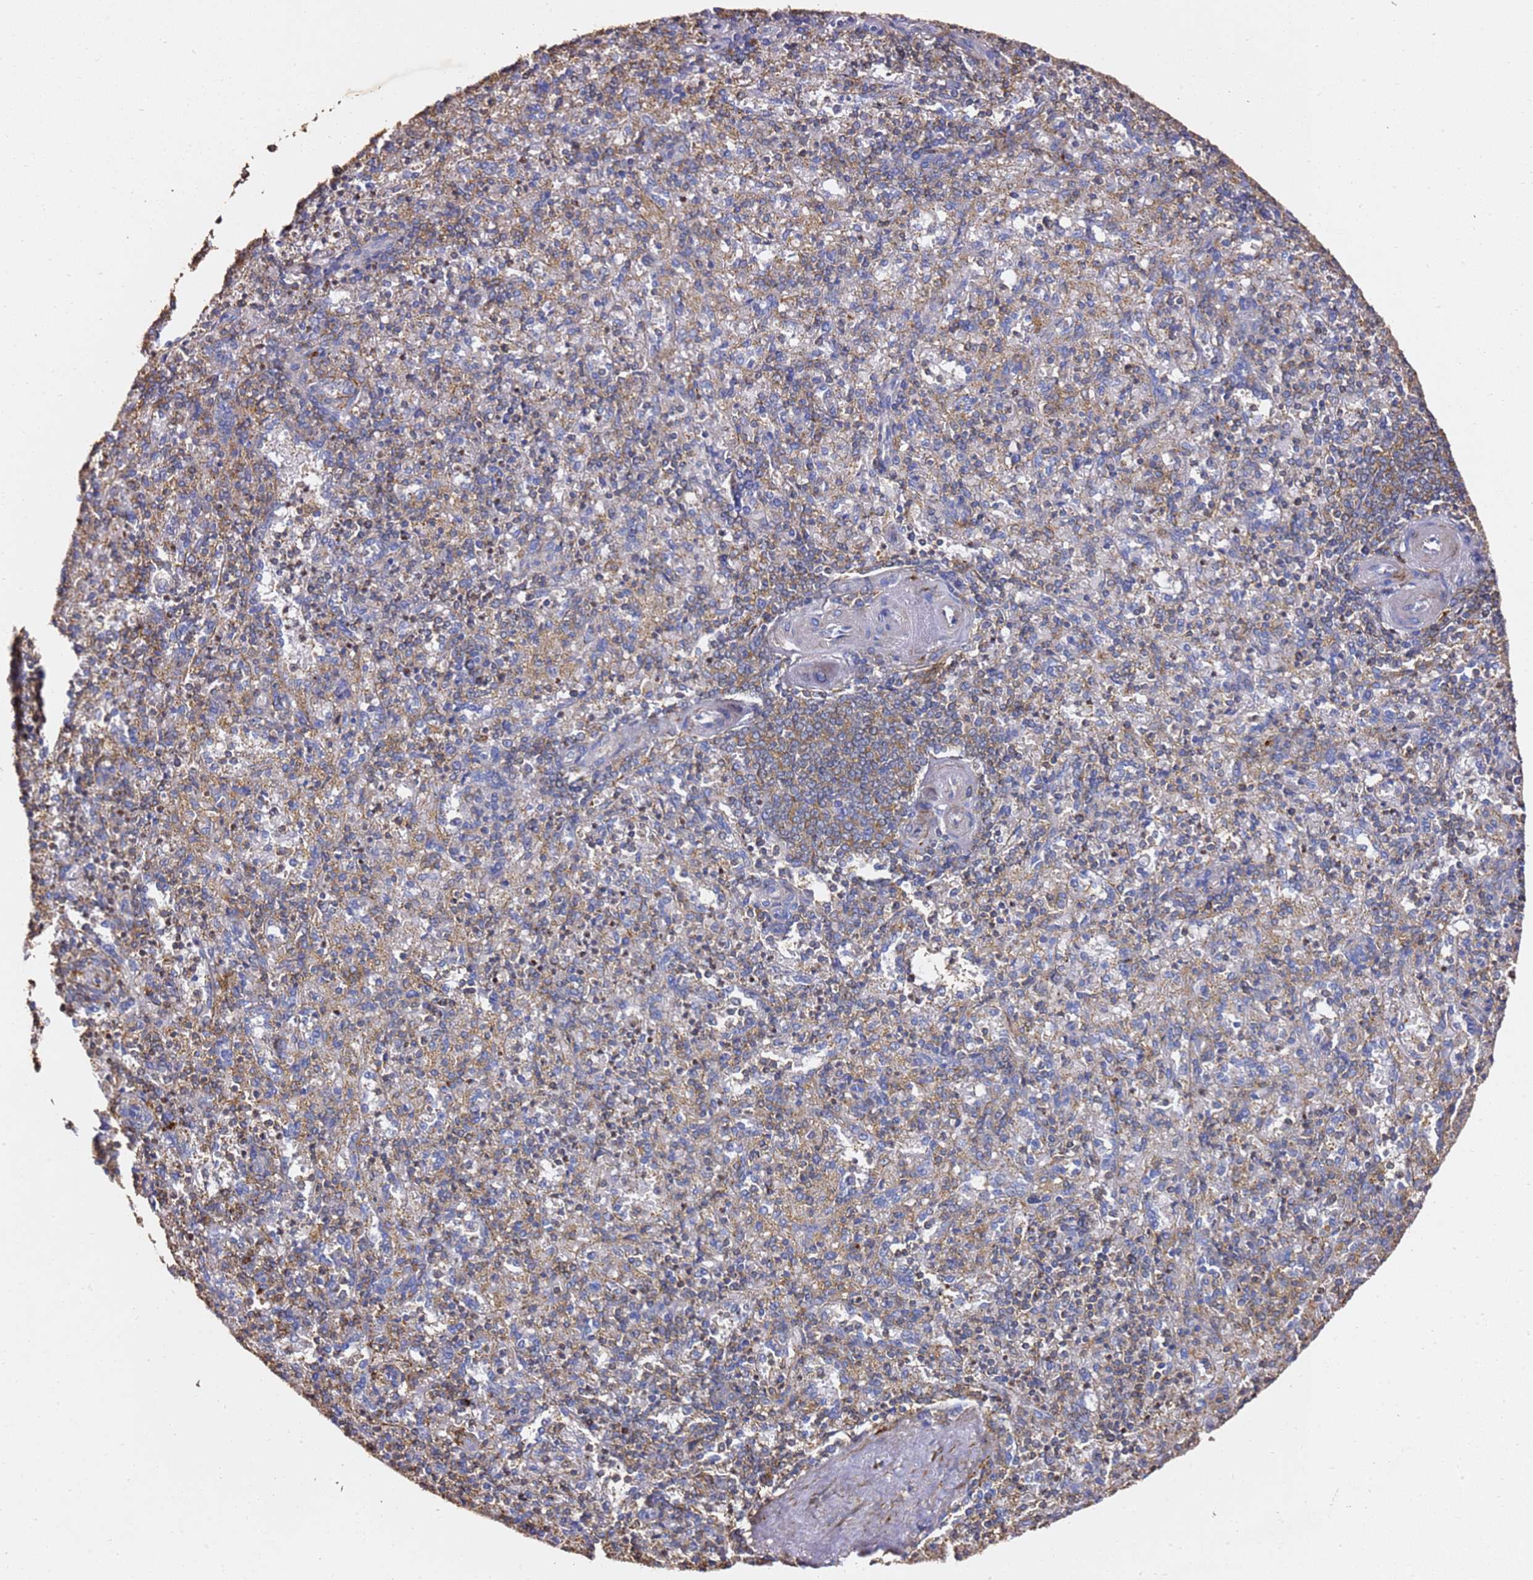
{"staining": {"intensity": "moderate", "quantity": "25%-75%", "location": "cytoplasmic/membranous"}, "tissue": "spleen", "cell_type": "Cells in red pulp", "image_type": "normal", "snomed": [{"axis": "morphology", "description": "Normal tissue, NOS"}, {"axis": "topography", "description": "Spleen"}], "caption": "A micrograph of human spleen stained for a protein shows moderate cytoplasmic/membranous brown staining in cells in red pulp.", "gene": "ZFP36L2", "patient": {"sex": "male", "age": 82}}